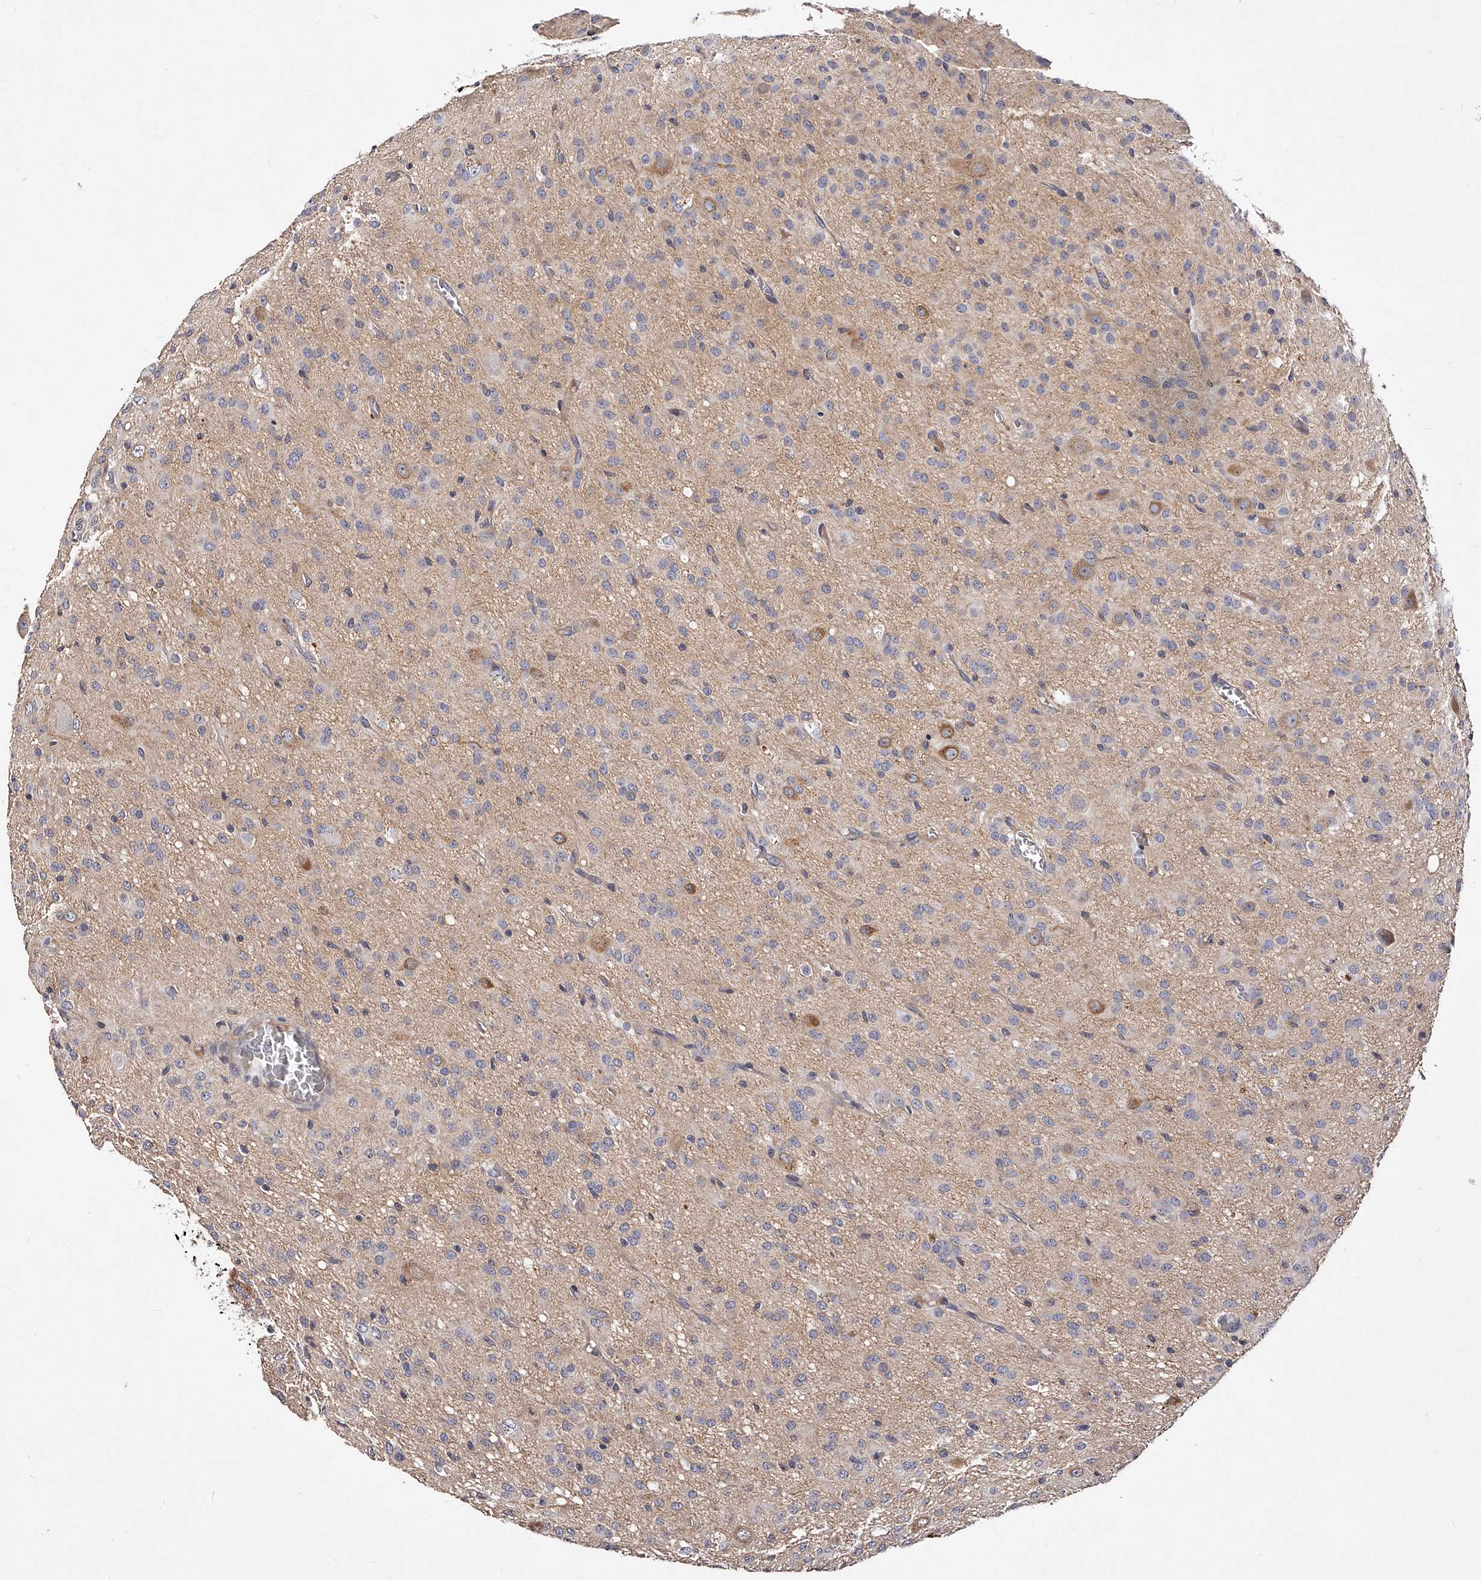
{"staining": {"intensity": "negative", "quantity": "none", "location": "none"}, "tissue": "glioma", "cell_type": "Tumor cells", "image_type": "cancer", "snomed": [{"axis": "morphology", "description": "Glioma, malignant, High grade"}, {"axis": "topography", "description": "Brain"}], "caption": "This histopathology image is of malignant high-grade glioma stained with IHC to label a protein in brown with the nuclei are counter-stained blue. There is no positivity in tumor cells.", "gene": "PHACTR1", "patient": {"sex": "female", "age": 59}}